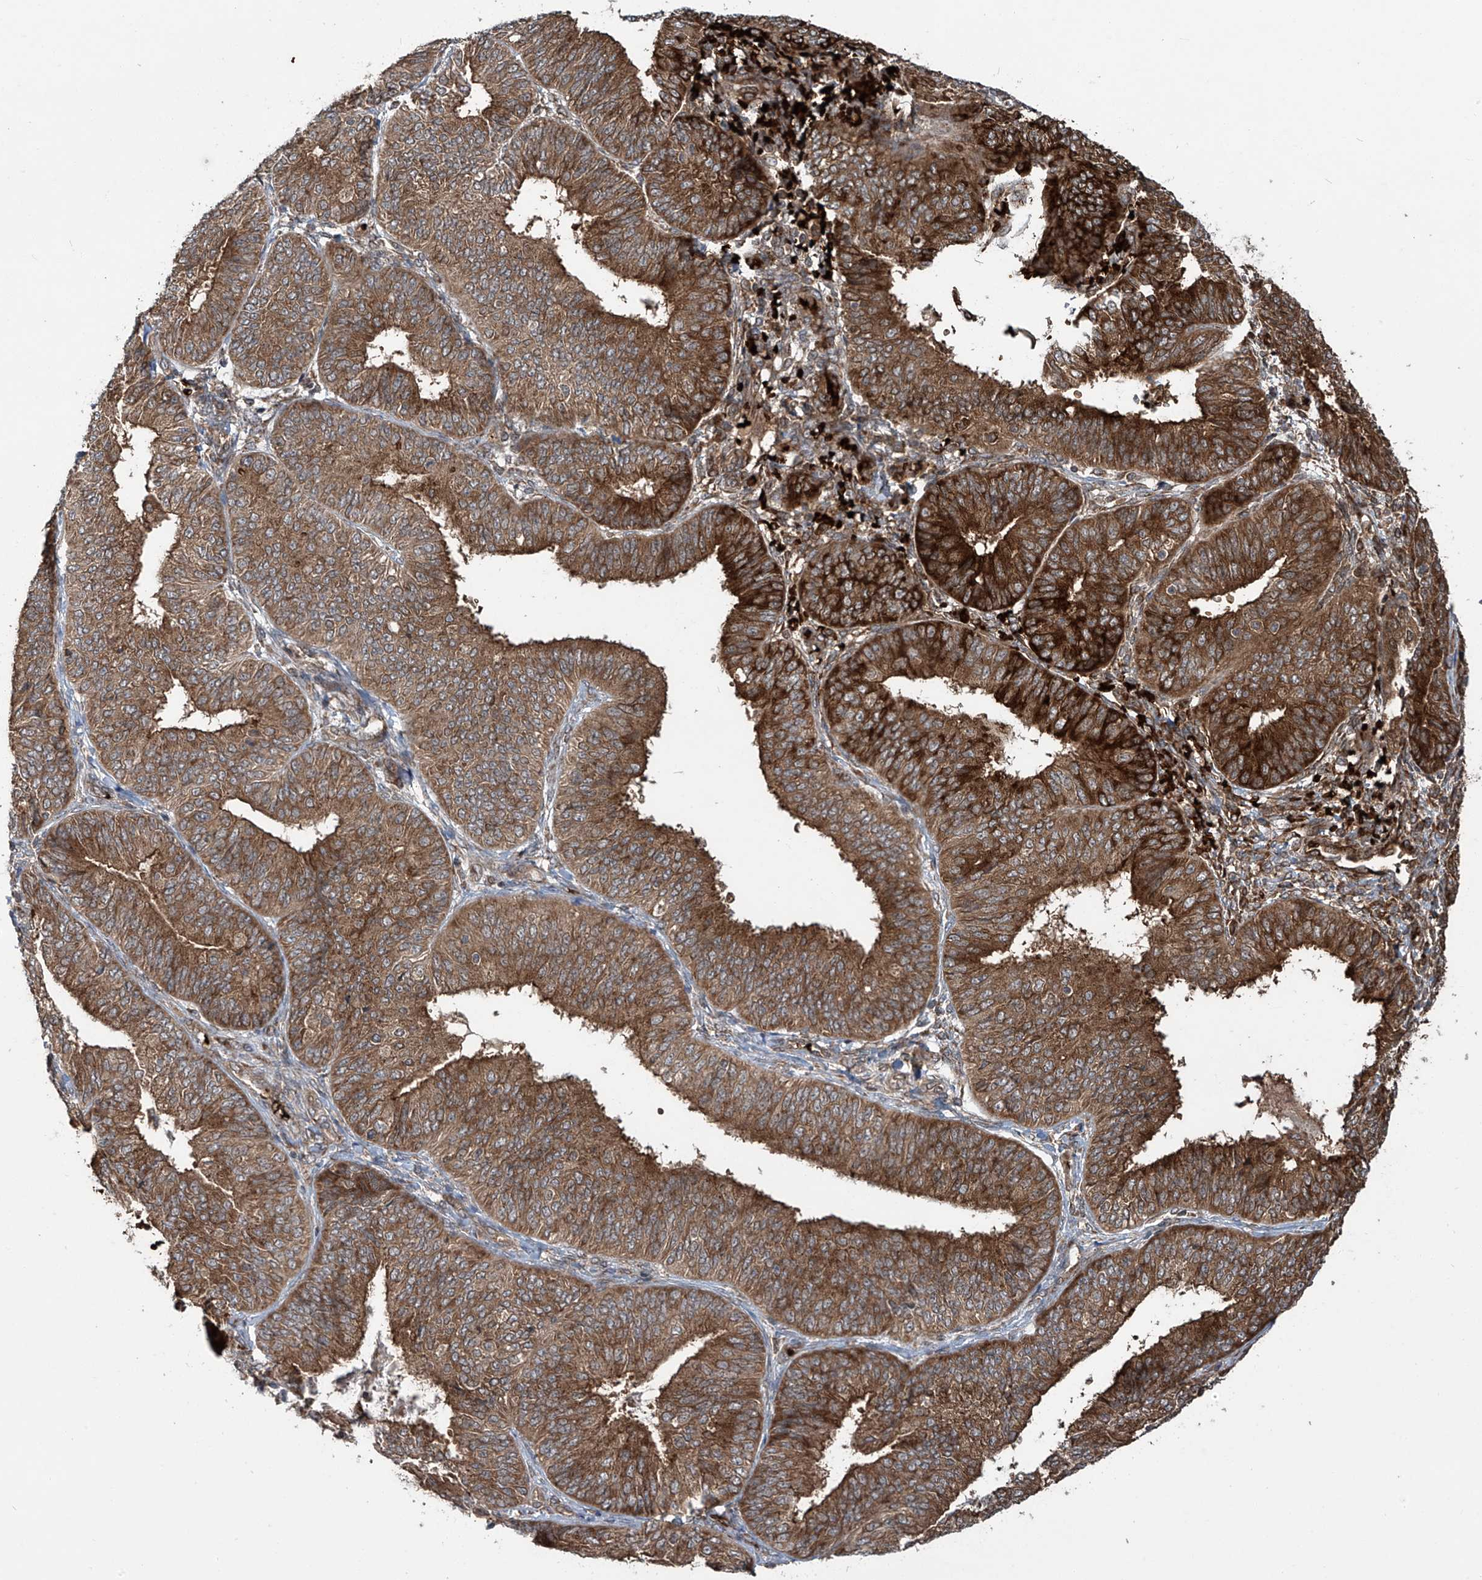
{"staining": {"intensity": "strong", "quantity": ">75%", "location": "cytoplasmic/membranous"}, "tissue": "endometrial cancer", "cell_type": "Tumor cells", "image_type": "cancer", "snomed": [{"axis": "morphology", "description": "Adenocarcinoma, NOS"}, {"axis": "topography", "description": "Endometrium"}], "caption": "Human endometrial cancer (adenocarcinoma) stained with a protein marker demonstrates strong staining in tumor cells.", "gene": "ZDHHC9", "patient": {"sex": "female", "age": 58}}